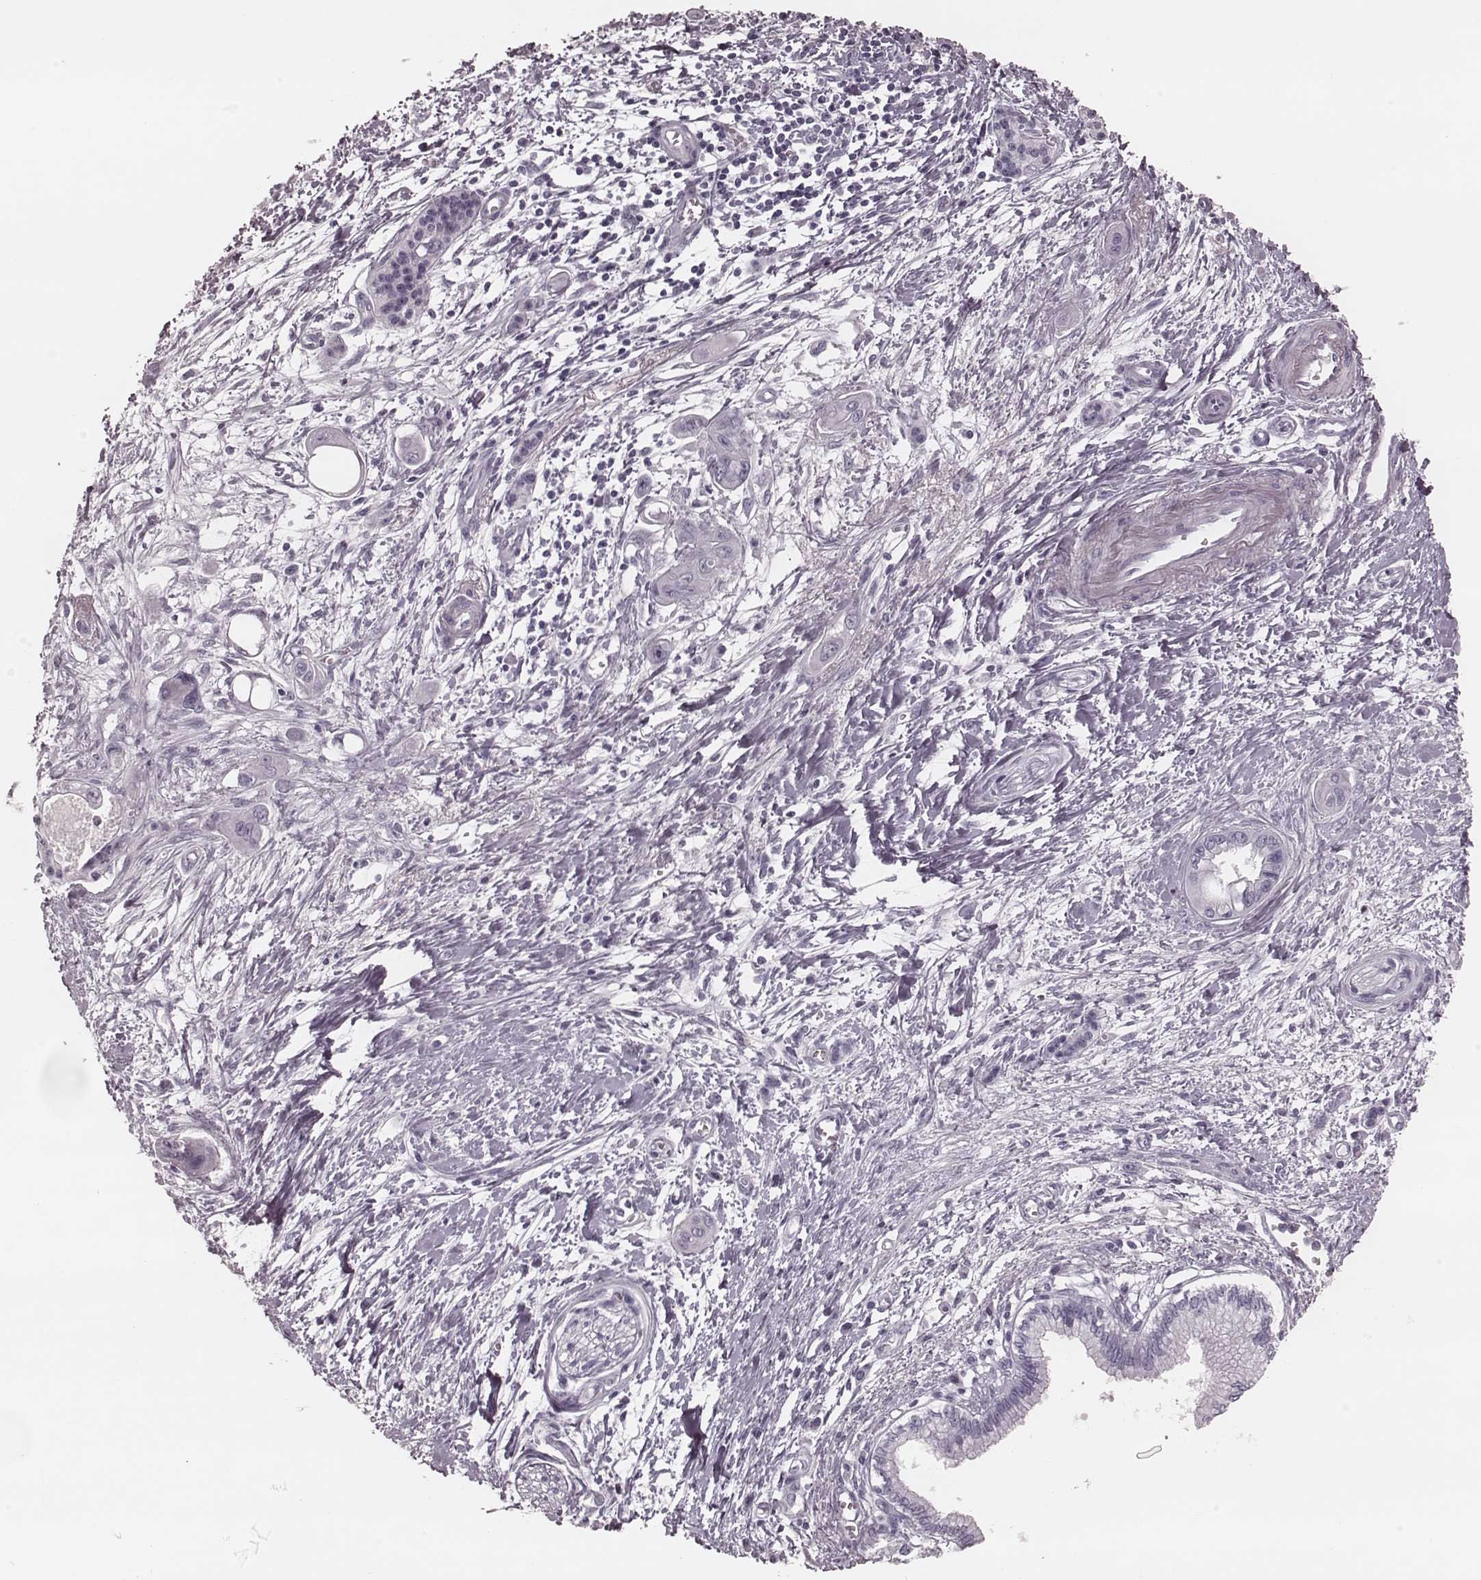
{"staining": {"intensity": "negative", "quantity": "none", "location": "none"}, "tissue": "pancreatic cancer", "cell_type": "Tumor cells", "image_type": "cancer", "snomed": [{"axis": "morphology", "description": "Adenocarcinoma, NOS"}, {"axis": "topography", "description": "Pancreas"}], "caption": "Photomicrograph shows no significant protein staining in tumor cells of pancreatic cancer.", "gene": "KRT74", "patient": {"sex": "male", "age": 60}}